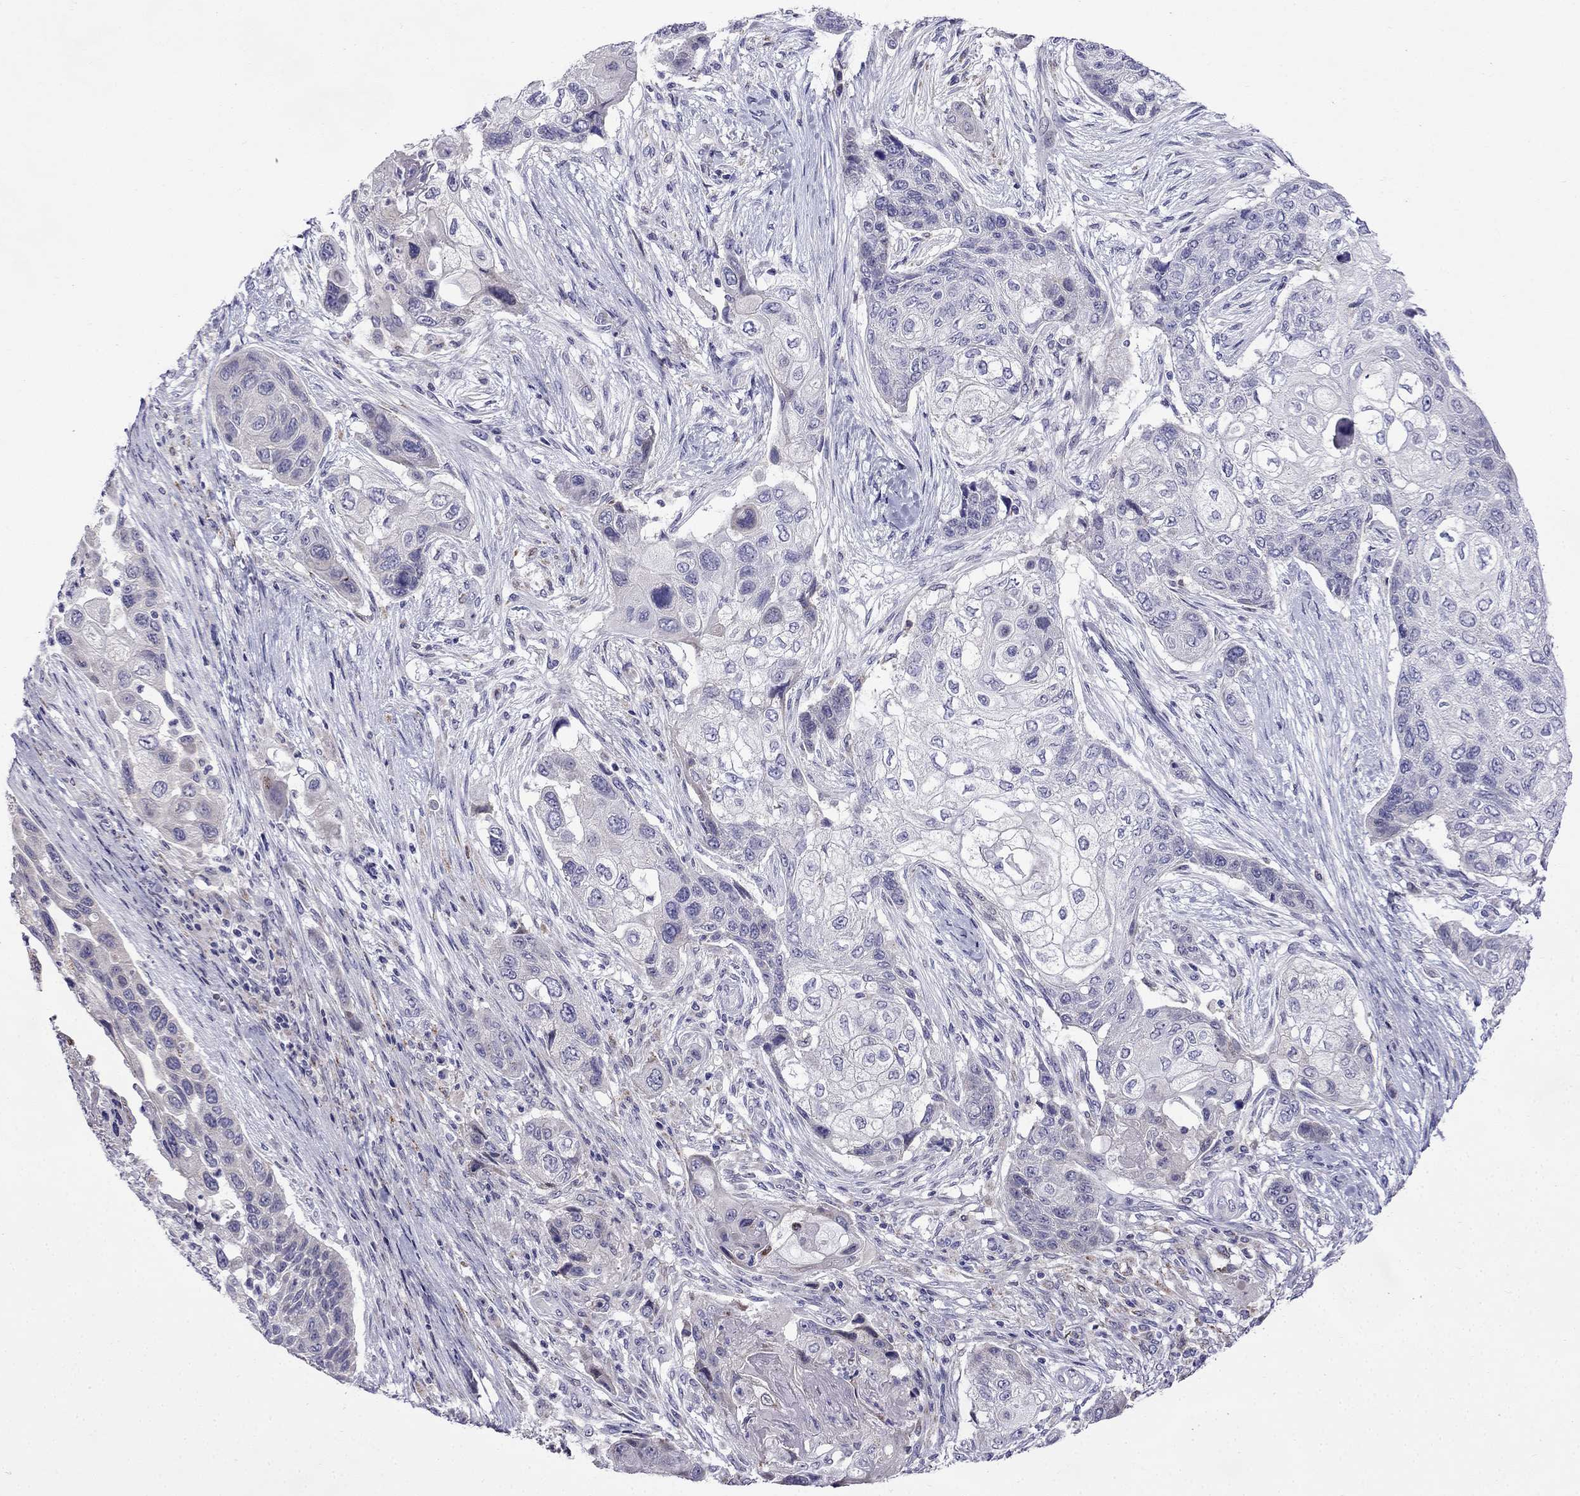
{"staining": {"intensity": "negative", "quantity": "none", "location": "none"}, "tissue": "lung cancer", "cell_type": "Tumor cells", "image_type": "cancer", "snomed": [{"axis": "morphology", "description": "Squamous cell carcinoma, NOS"}, {"axis": "topography", "description": "Lung"}], "caption": "IHC photomicrograph of neoplastic tissue: human lung cancer (squamous cell carcinoma) stained with DAB (3,3'-diaminobenzidine) shows no significant protein expression in tumor cells.", "gene": "PI16", "patient": {"sex": "male", "age": 69}}